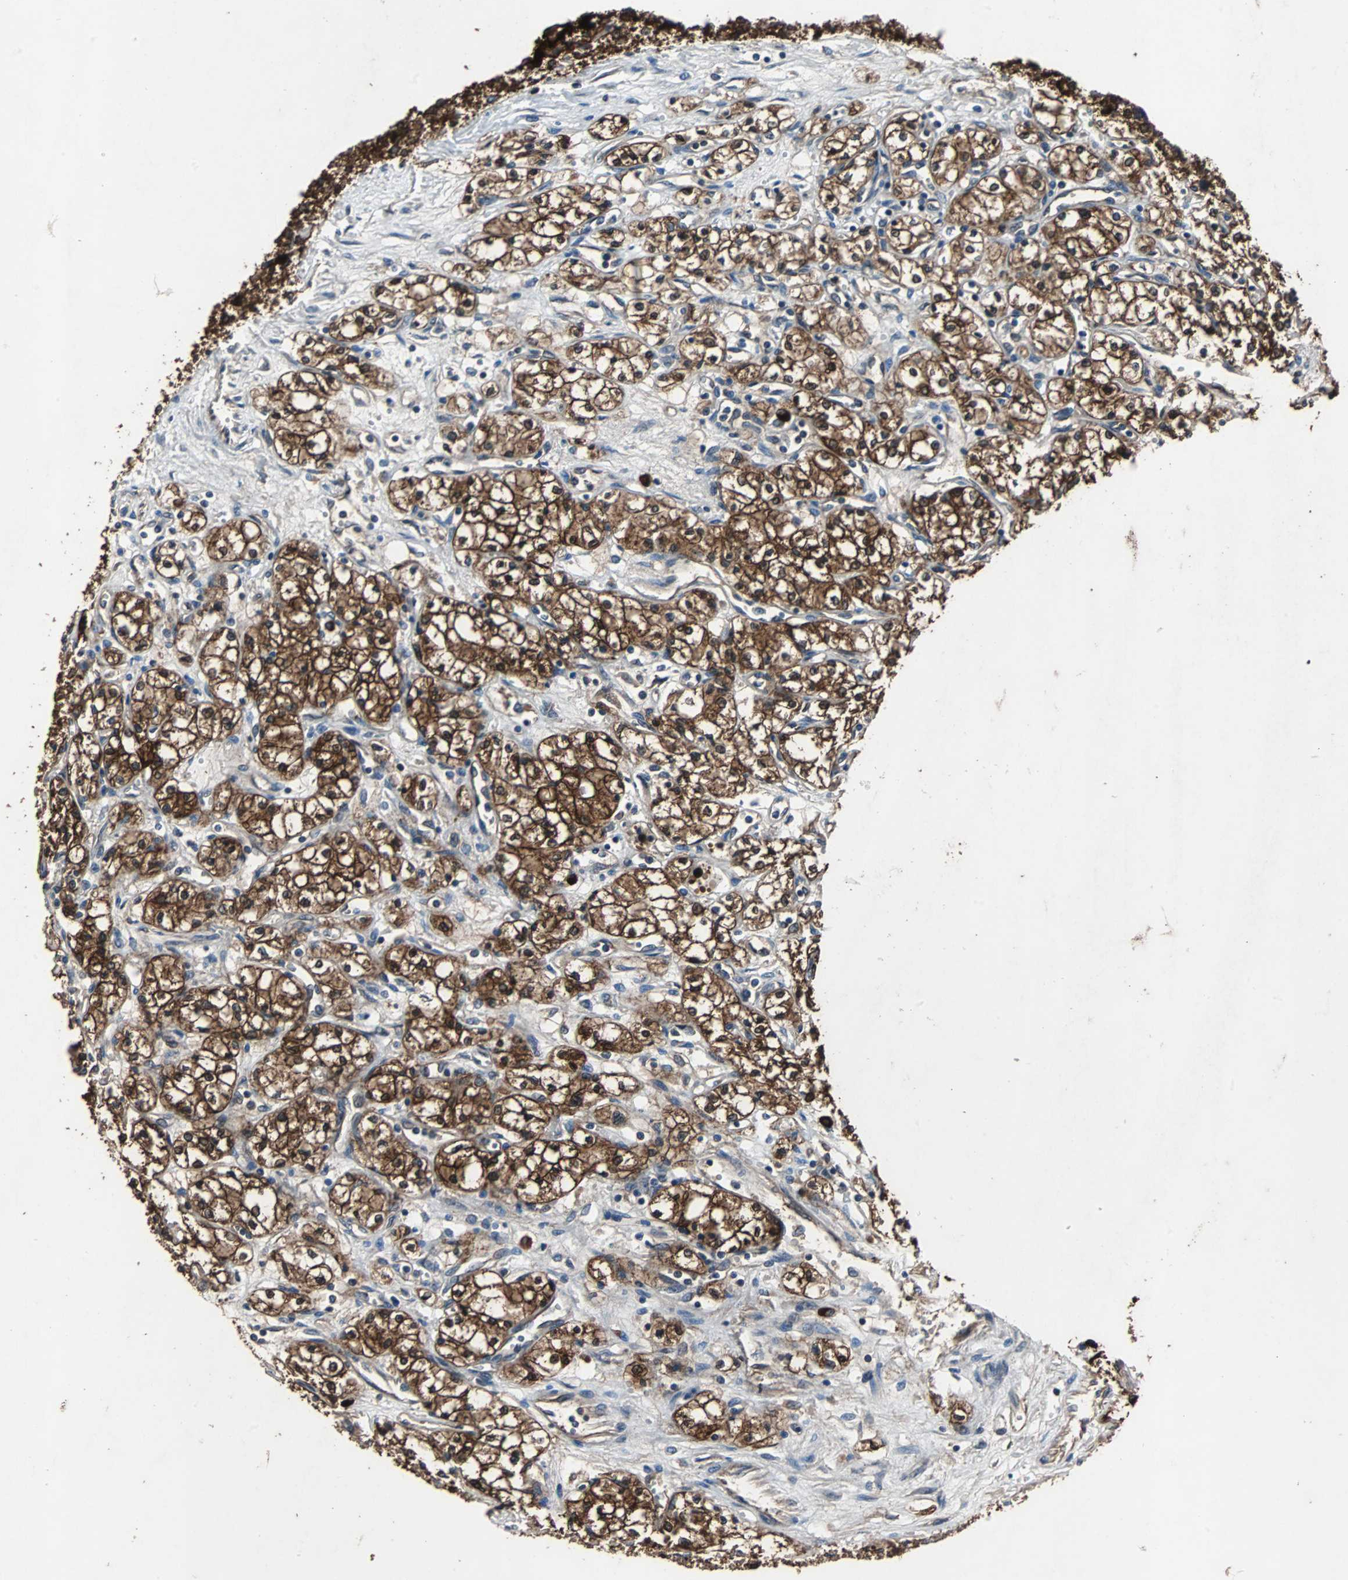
{"staining": {"intensity": "strong", "quantity": ">75%", "location": "cytoplasmic/membranous,nuclear"}, "tissue": "renal cancer", "cell_type": "Tumor cells", "image_type": "cancer", "snomed": [{"axis": "morphology", "description": "Normal tissue, NOS"}, {"axis": "morphology", "description": "Adenocarcinoma, NOS"}, {"axis": "topography", "description": "Kidney"}], "caption": "Tumor cells reveal high levels of strong cytoplasmic/membranous and nuclear positivity in approximately >75% of cells in adenocarcinoma (renal).", "gene": "NDRG1", "patient": {"sex": "male", "age": 59}}